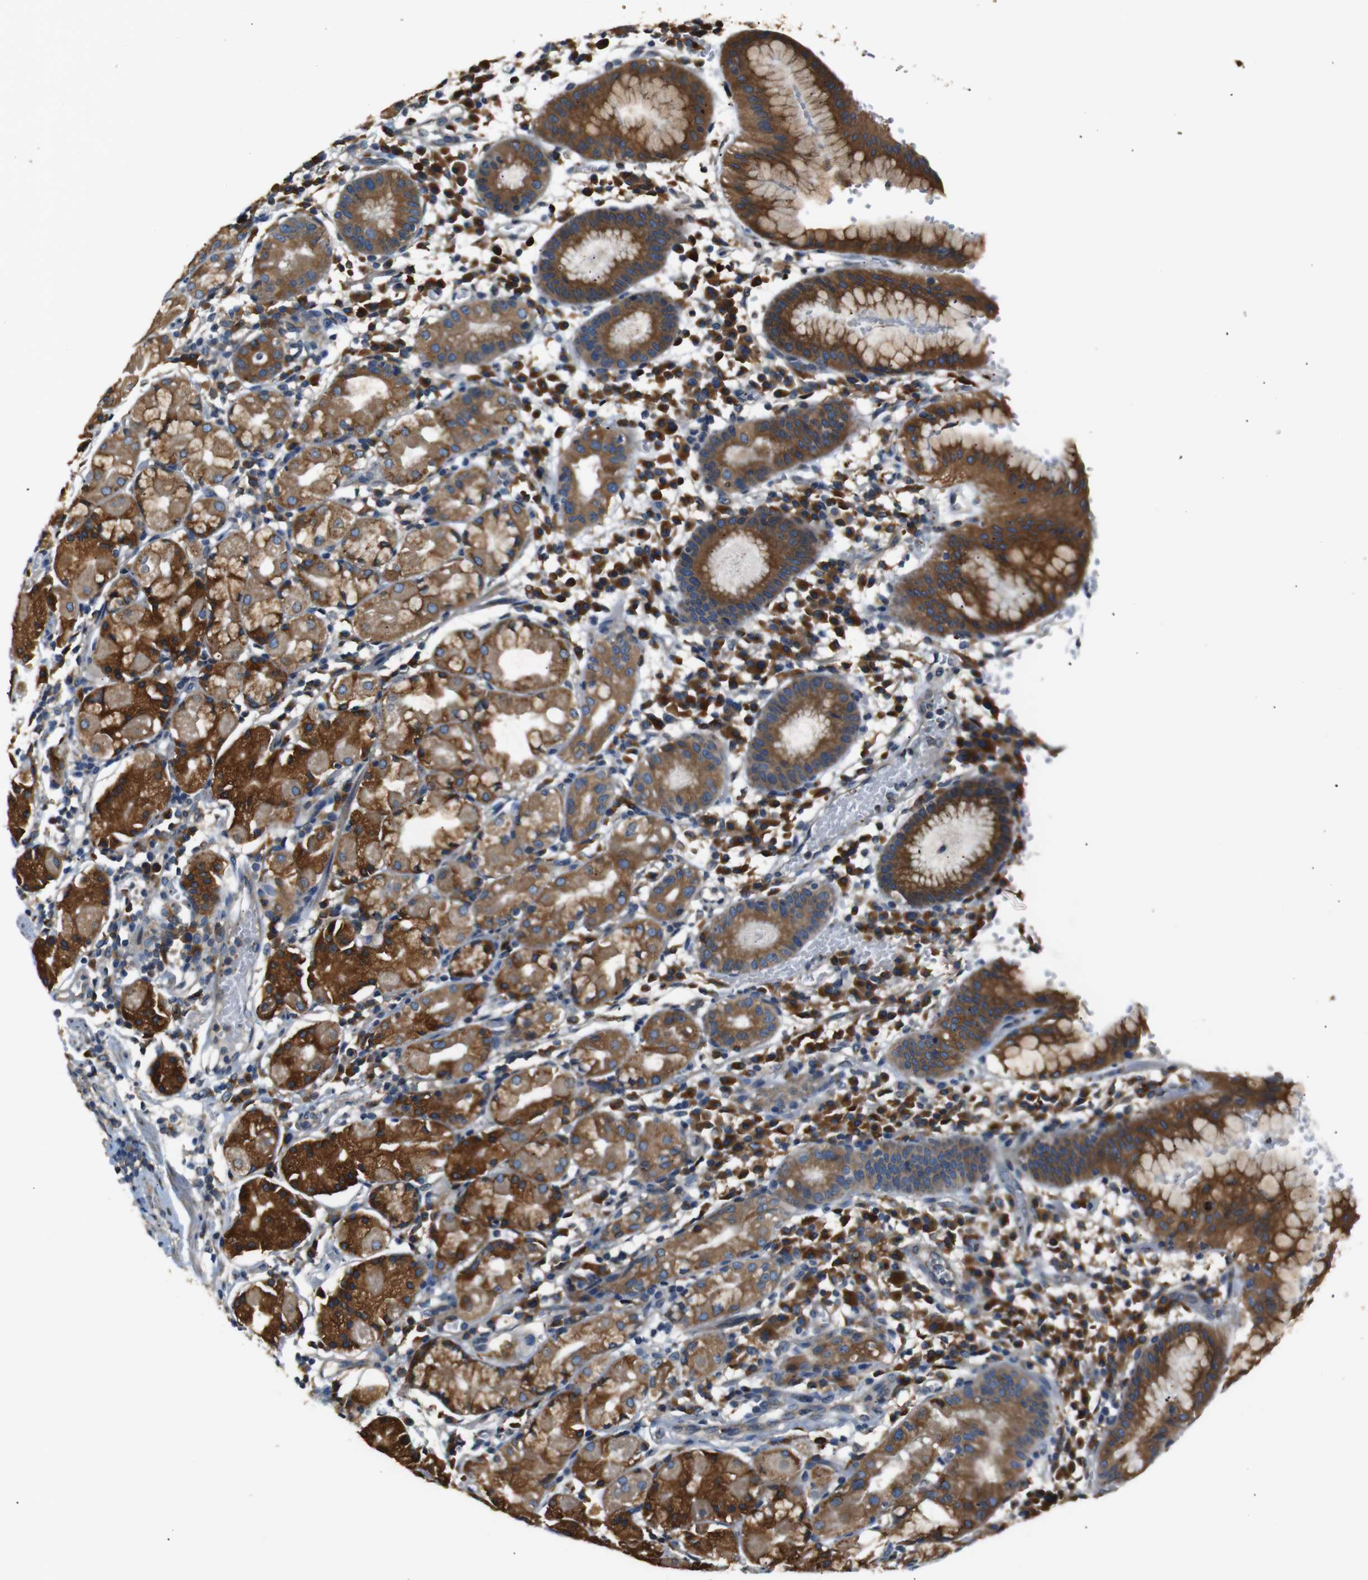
{"staining": {"intensity": "strong", "quantity": ">75%", "location": "cytoplasmic/membranous"}, "tissue": "stomach", "cell_type": "Glandular cells", "image_type": "normal", "snomed": [{"axis": "morphology", "description": "Normal tissue, NOS"}, {"axis": "topography", "description": "Stomach"}, {"axis": "topography", "description": "Stomach, lower"}], "caption": "Stomach stained with DAB (3,3'-diaminobenzidine) IHC displays high levels of strong cytoplasmic/membranous staining in approximately >75% of glandular cells. The staining is performed using DAB brown chromogen to label protein expression. The nuclei are counter-stained blue using hematoxylin.", "gene": "TMED2", "patient": {"sex": "female", "age": 75}}